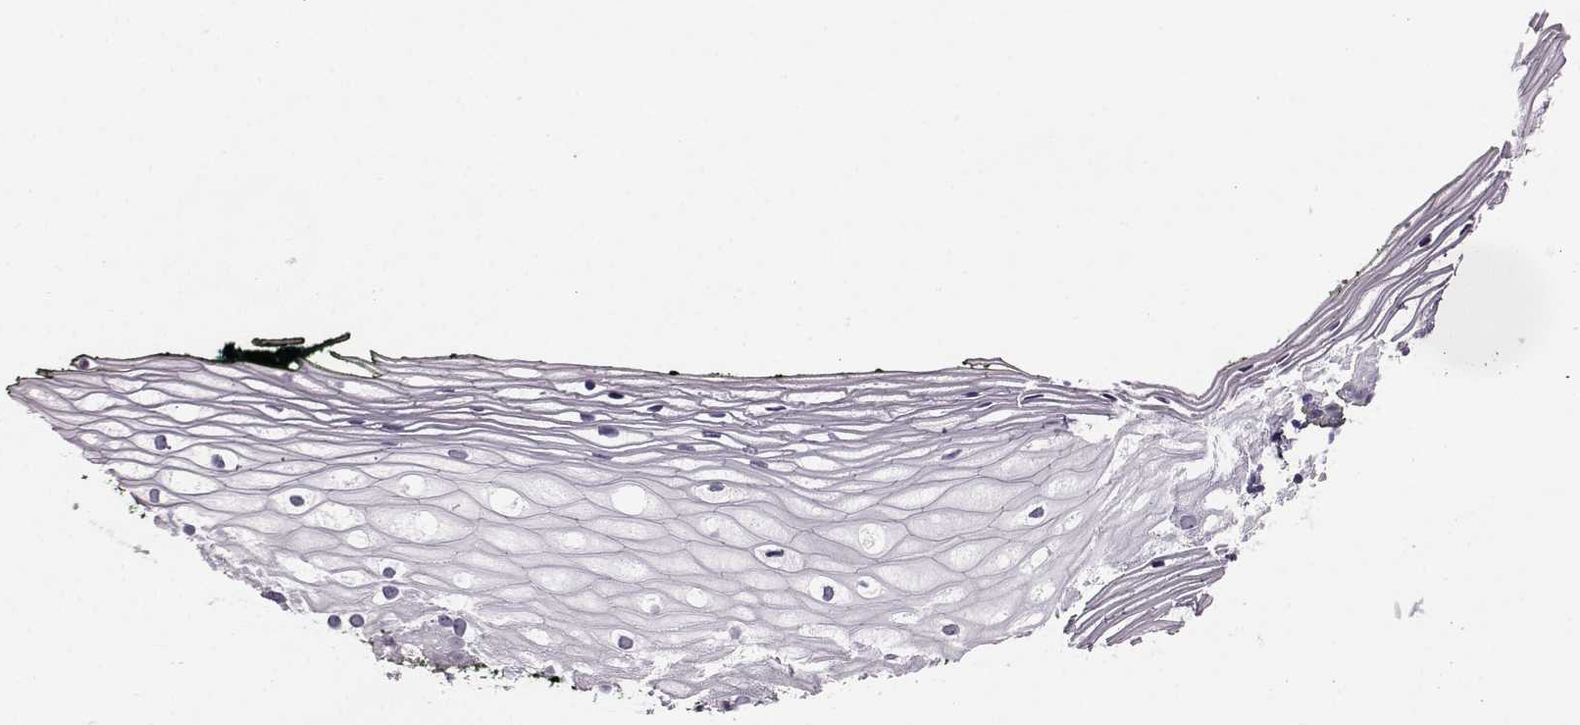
{"staining": {"intensity": "negative", "quantity": "none", "location": "none"}, "tissue": "vagina", "cell_type": "Squamous epithelial cells", "image_type": "normal", "snomed": [{"axis": "morphology", "description": "Normal tissue, NOS"}, {"axis": "topography", "description": "Vagina"}], "caption": "This histopathology image is of benign vagina stained with IHC to label a protein in brown with the nuclei are counter-stained blue. There is no staining in squamous epithelial cells.", "gene": "JSRP1", "patient": {"sex": "female", "age": 47}}